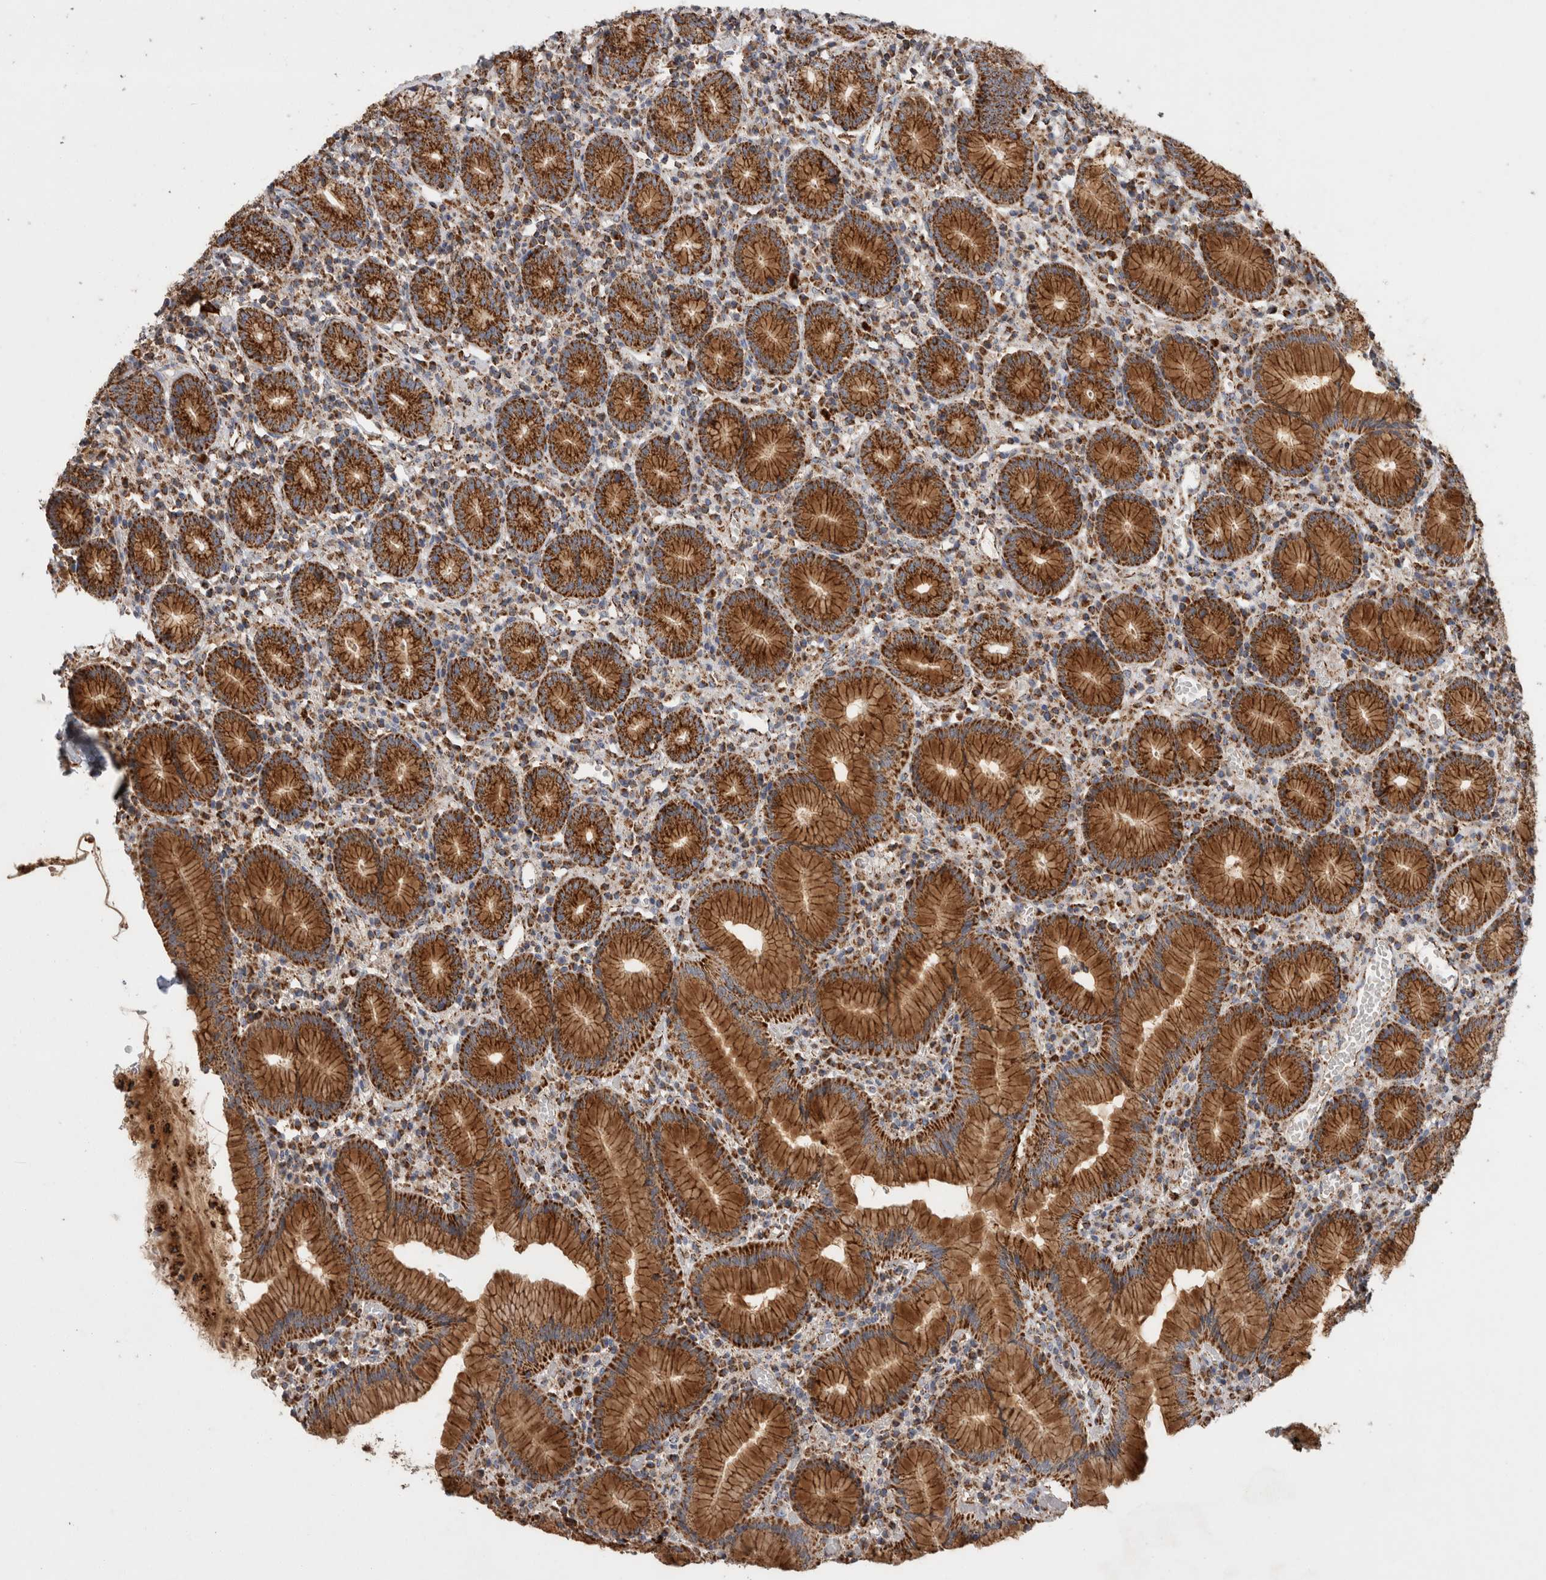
{"staining": {"intensity": "strong", "quantity": ">75%", "location": "cytoplasmic/membranous"}, "tissue": "stomach", "cell_type": "Glandular cells", "image_type": "normal", "snomed": [{"axis": "morphology", "description": "Normal tissue, NOS"}, {"axis": "topography", "description": "Stomach"}], "caption": "Stomach stained with DAB (3,3'-diaminobenzidine) immunohistochemistry displays high levels of strong cytoplasmic/membranous expression in about >75% of glandular cells.", "gene": "IARS2", "patient": {"sex": "male", "age": 55}}